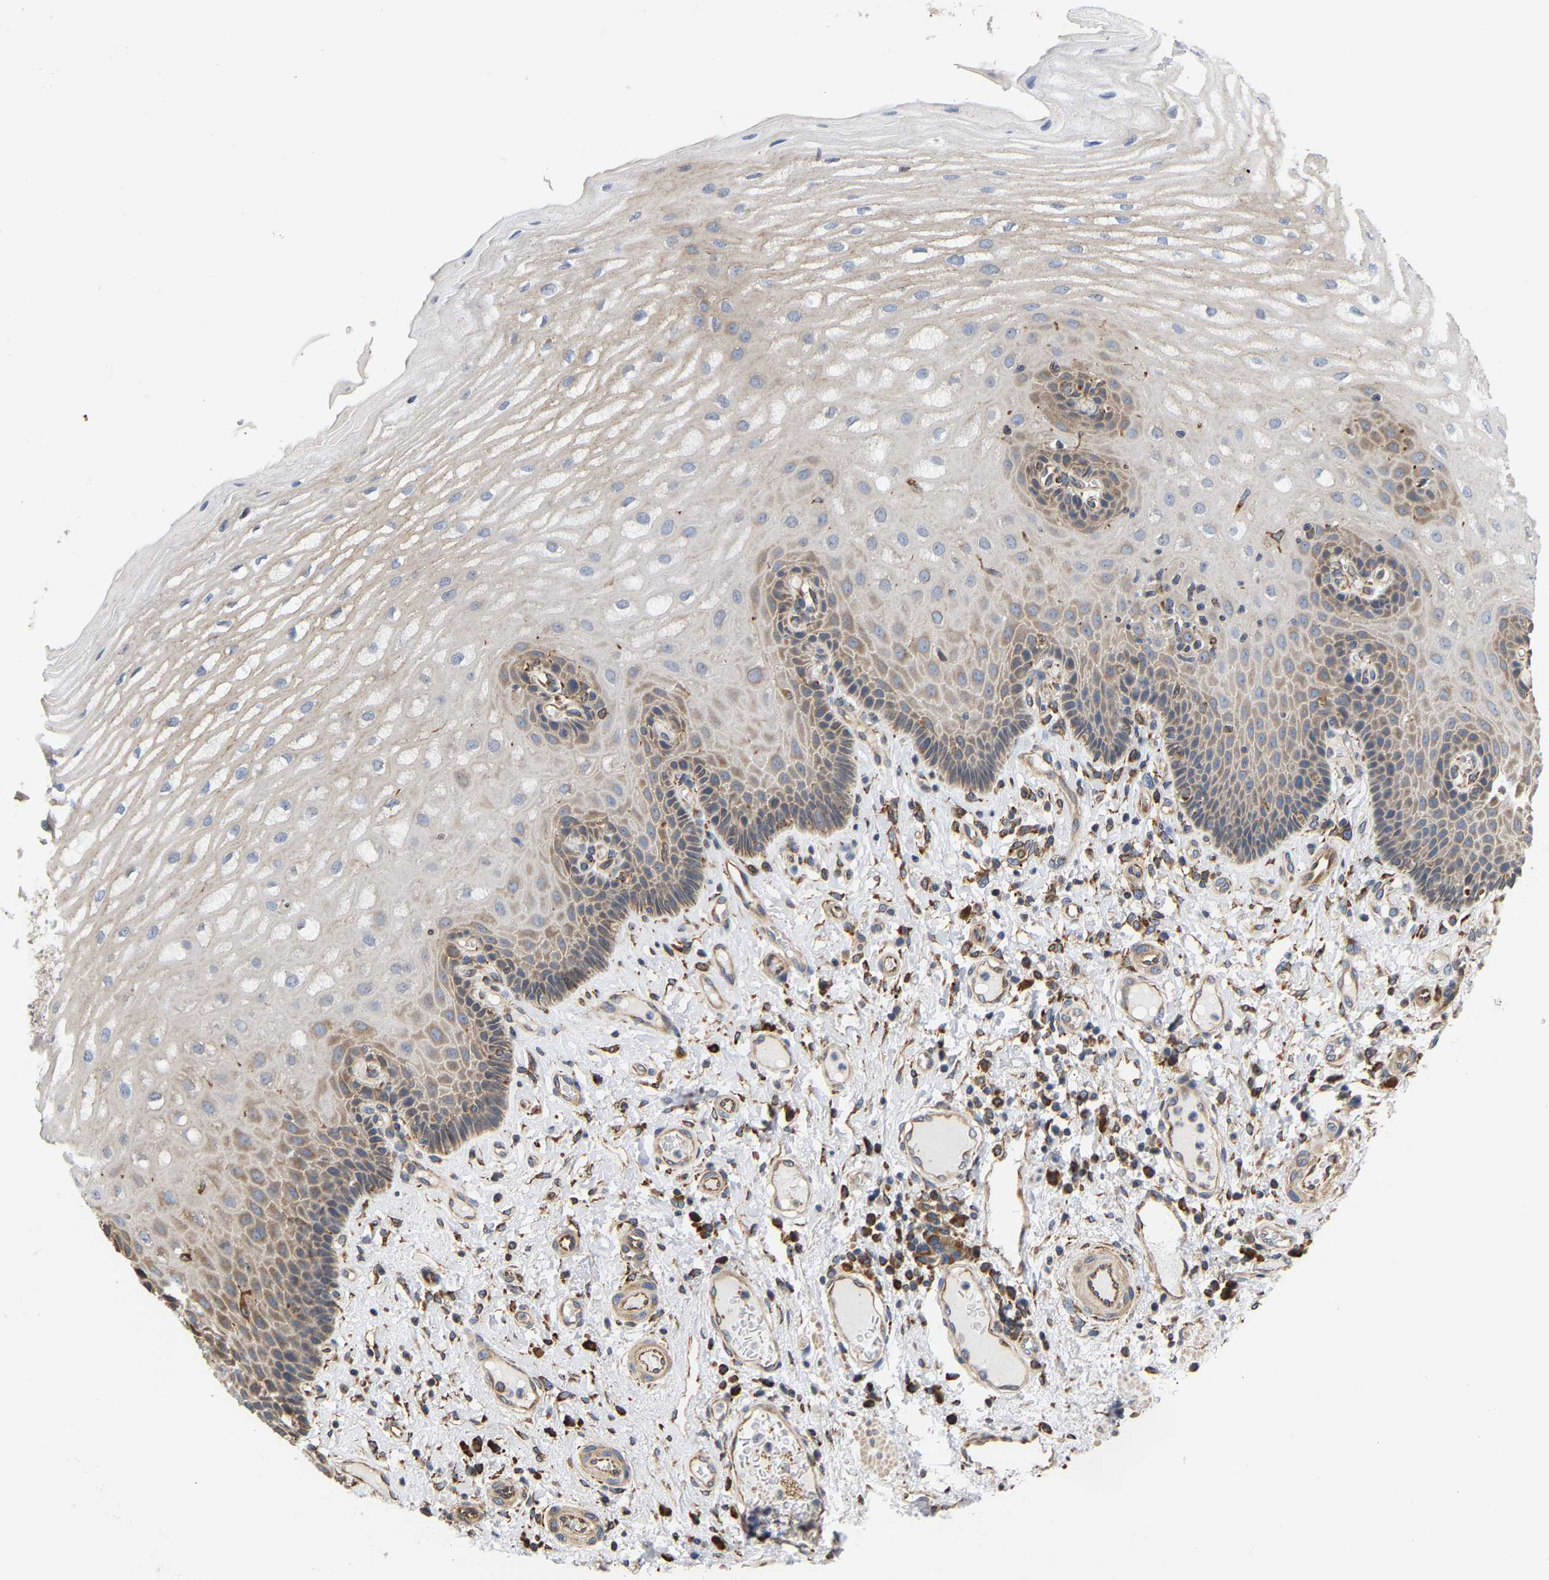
{"staining": {"intensity": "moderate", "quantity": ">75%", "location": "cytoplasmic/membranous"}, "tissue": "esophagus", "cell_type": "Squamous epithelial cells", "image_type": "normal", "snomed": [{"axis": "morphology", "description": "Normal tissue, NOS"}, {"axis": "topography", "description": "Esophagus"}], "caption": "Immunohistochemical staining of normal human esophagus reveals moderate cytoplasmic/membranous protein staining in about >75% of squamous epithelial cells.", "gene": "ARAP1", "patient": {"sex": "male", "age": 54}}